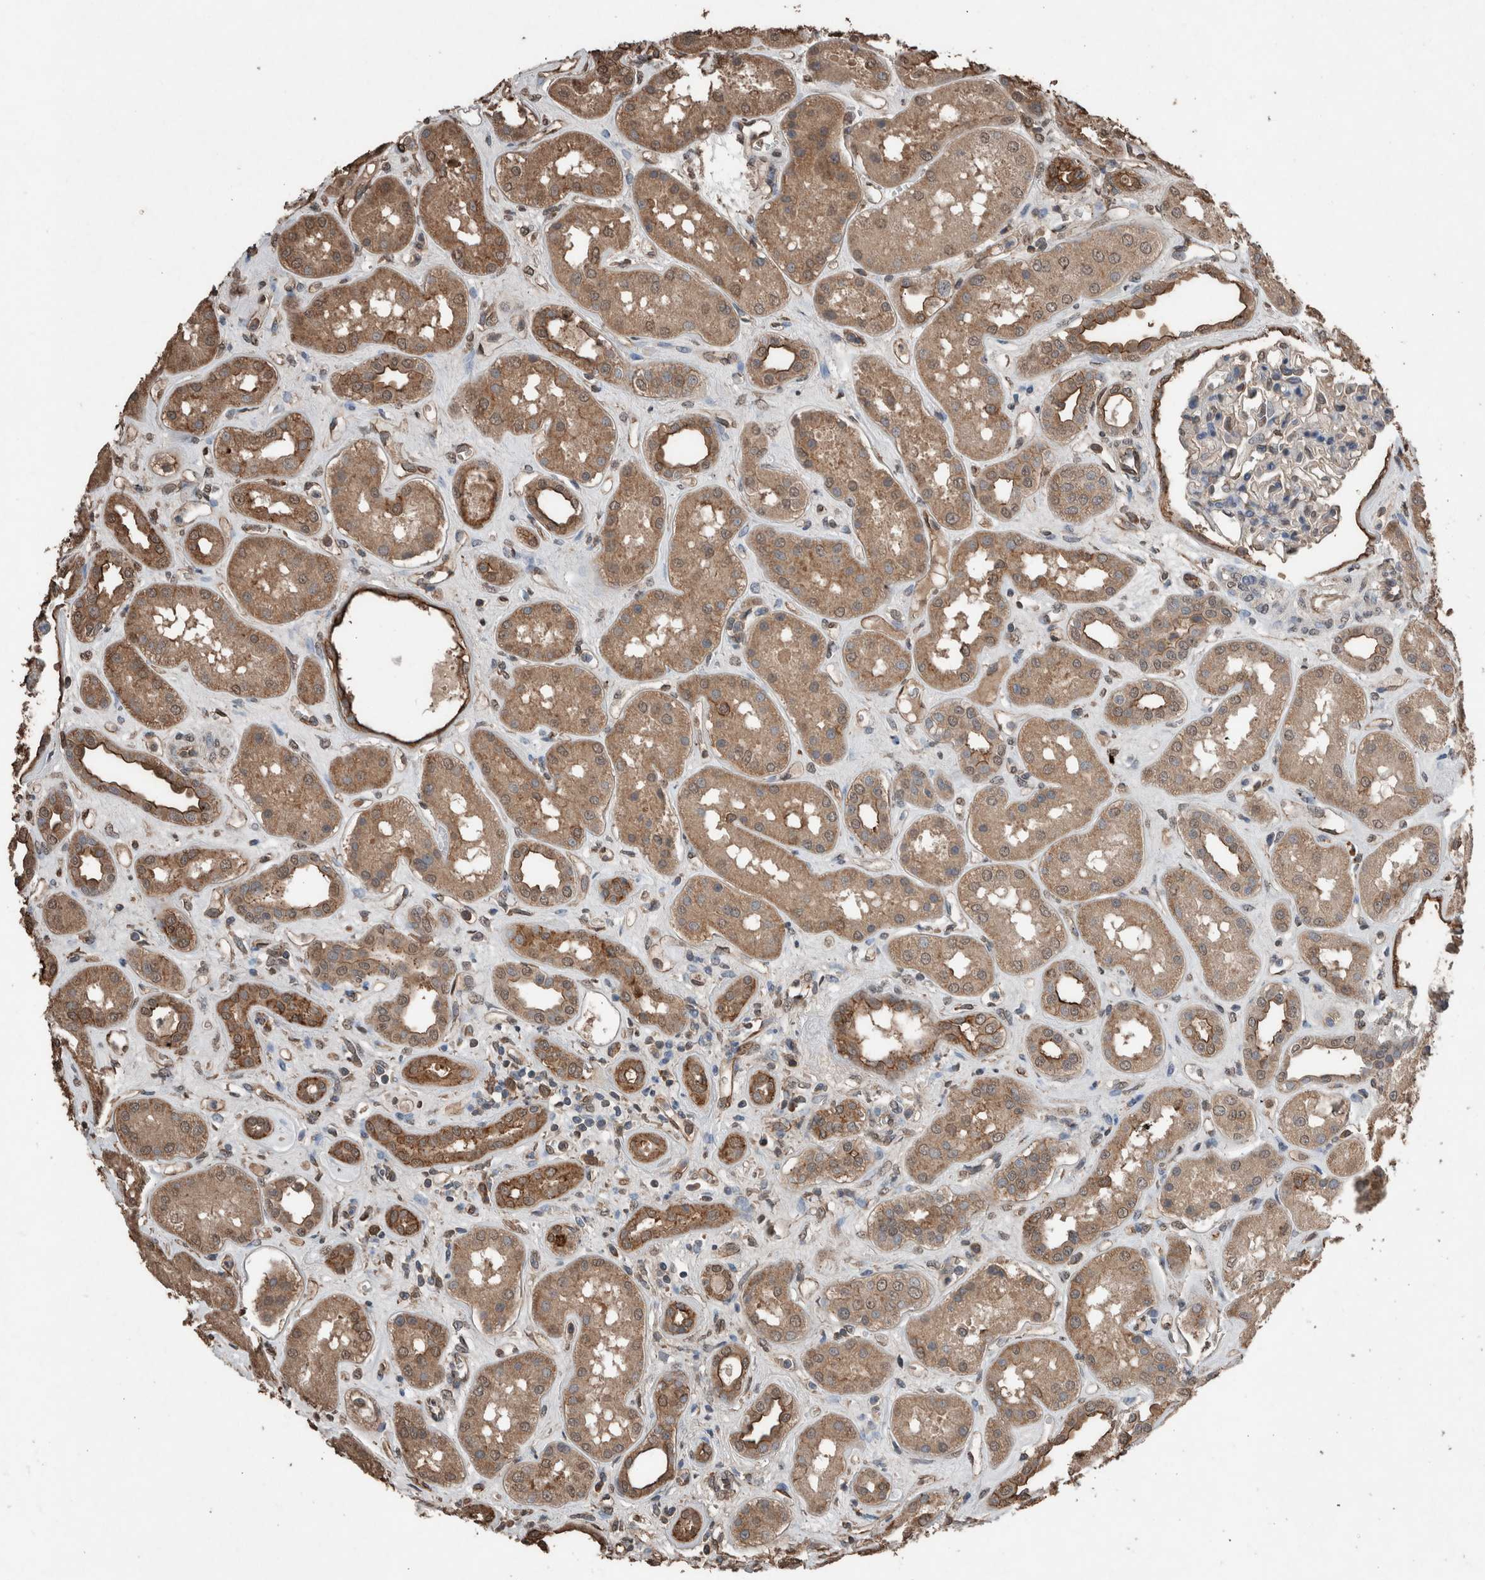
{"staining": {"intensity": "moderate", "quantity": "<25%", "location": "cytoplasmic/membranous"}, "tissue": "kidney", "cell_type": "Cells in glomeruli", "image_type": "normal", "snomed": [{"axis": "morphology", "description": "Normal tissue, NOS"}, {"axis": "topography", "description": "Kidney"}], "caption": "Immunohistochemical staining of benign human kidney reveals <25% levels of moderate cytoplasmic/membranous protein staining in about <25% of cells in glomeruli.", "gene": "S100A10", "patient": {"sex": "male", "age": 59}}